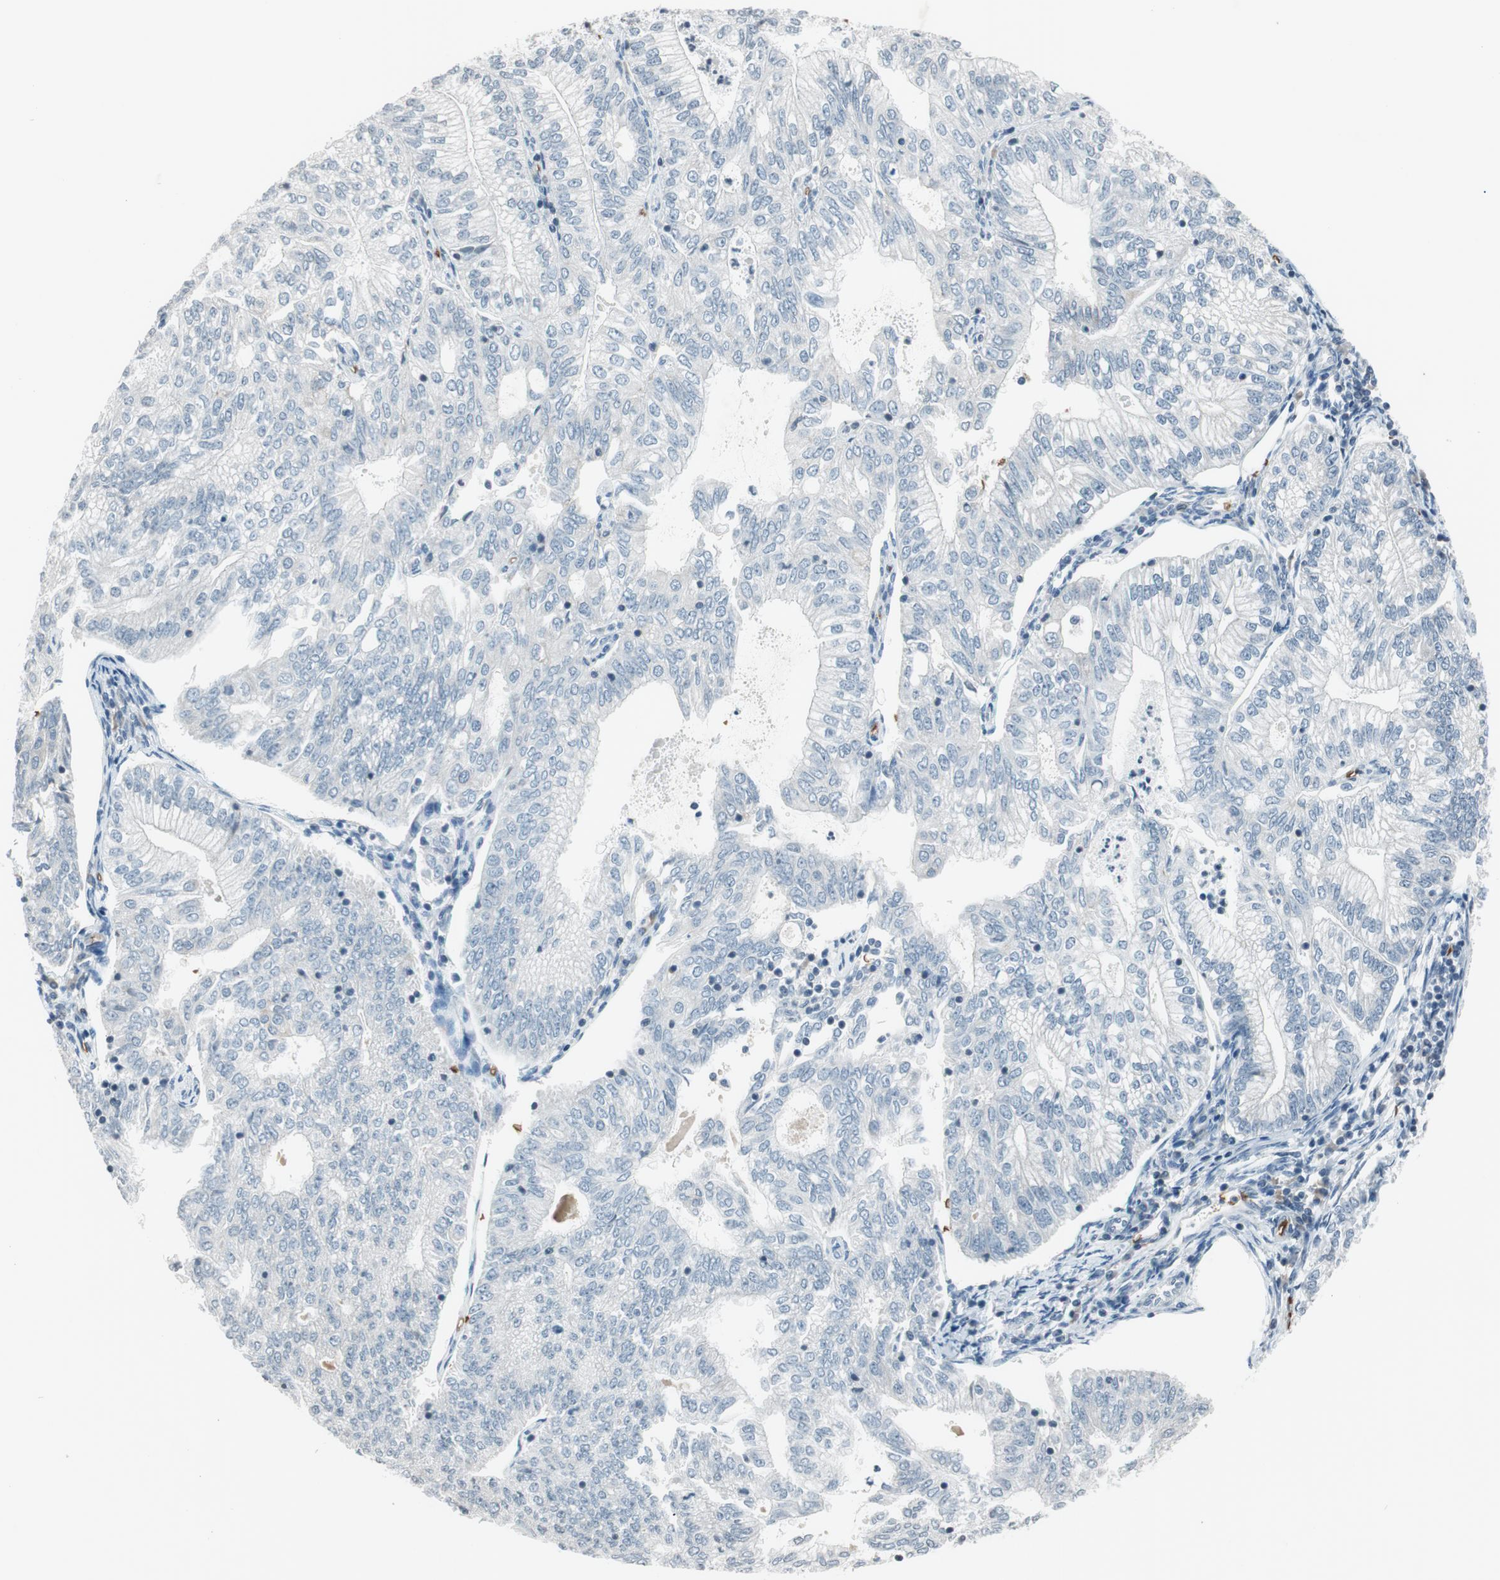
{"staining": {"intensity": "negative", "quantity": "none", "location": "none"}, "tissue": "endometrial cancer", "cell_type": "Tumor cells", "image_type": "cancer", "snomed": [{"axis": "morphology", "description": "Adenocarcinoma, NOS"}, {"axis": "topography", "description": "Endometrium"}], "caption": "Immunohistochemistry (IHC) of adenocarcinoma (endometrial) shows no staining in tumor cells.", "gene": "GYPC", "patient": {"sex": "female", "age": 69}}